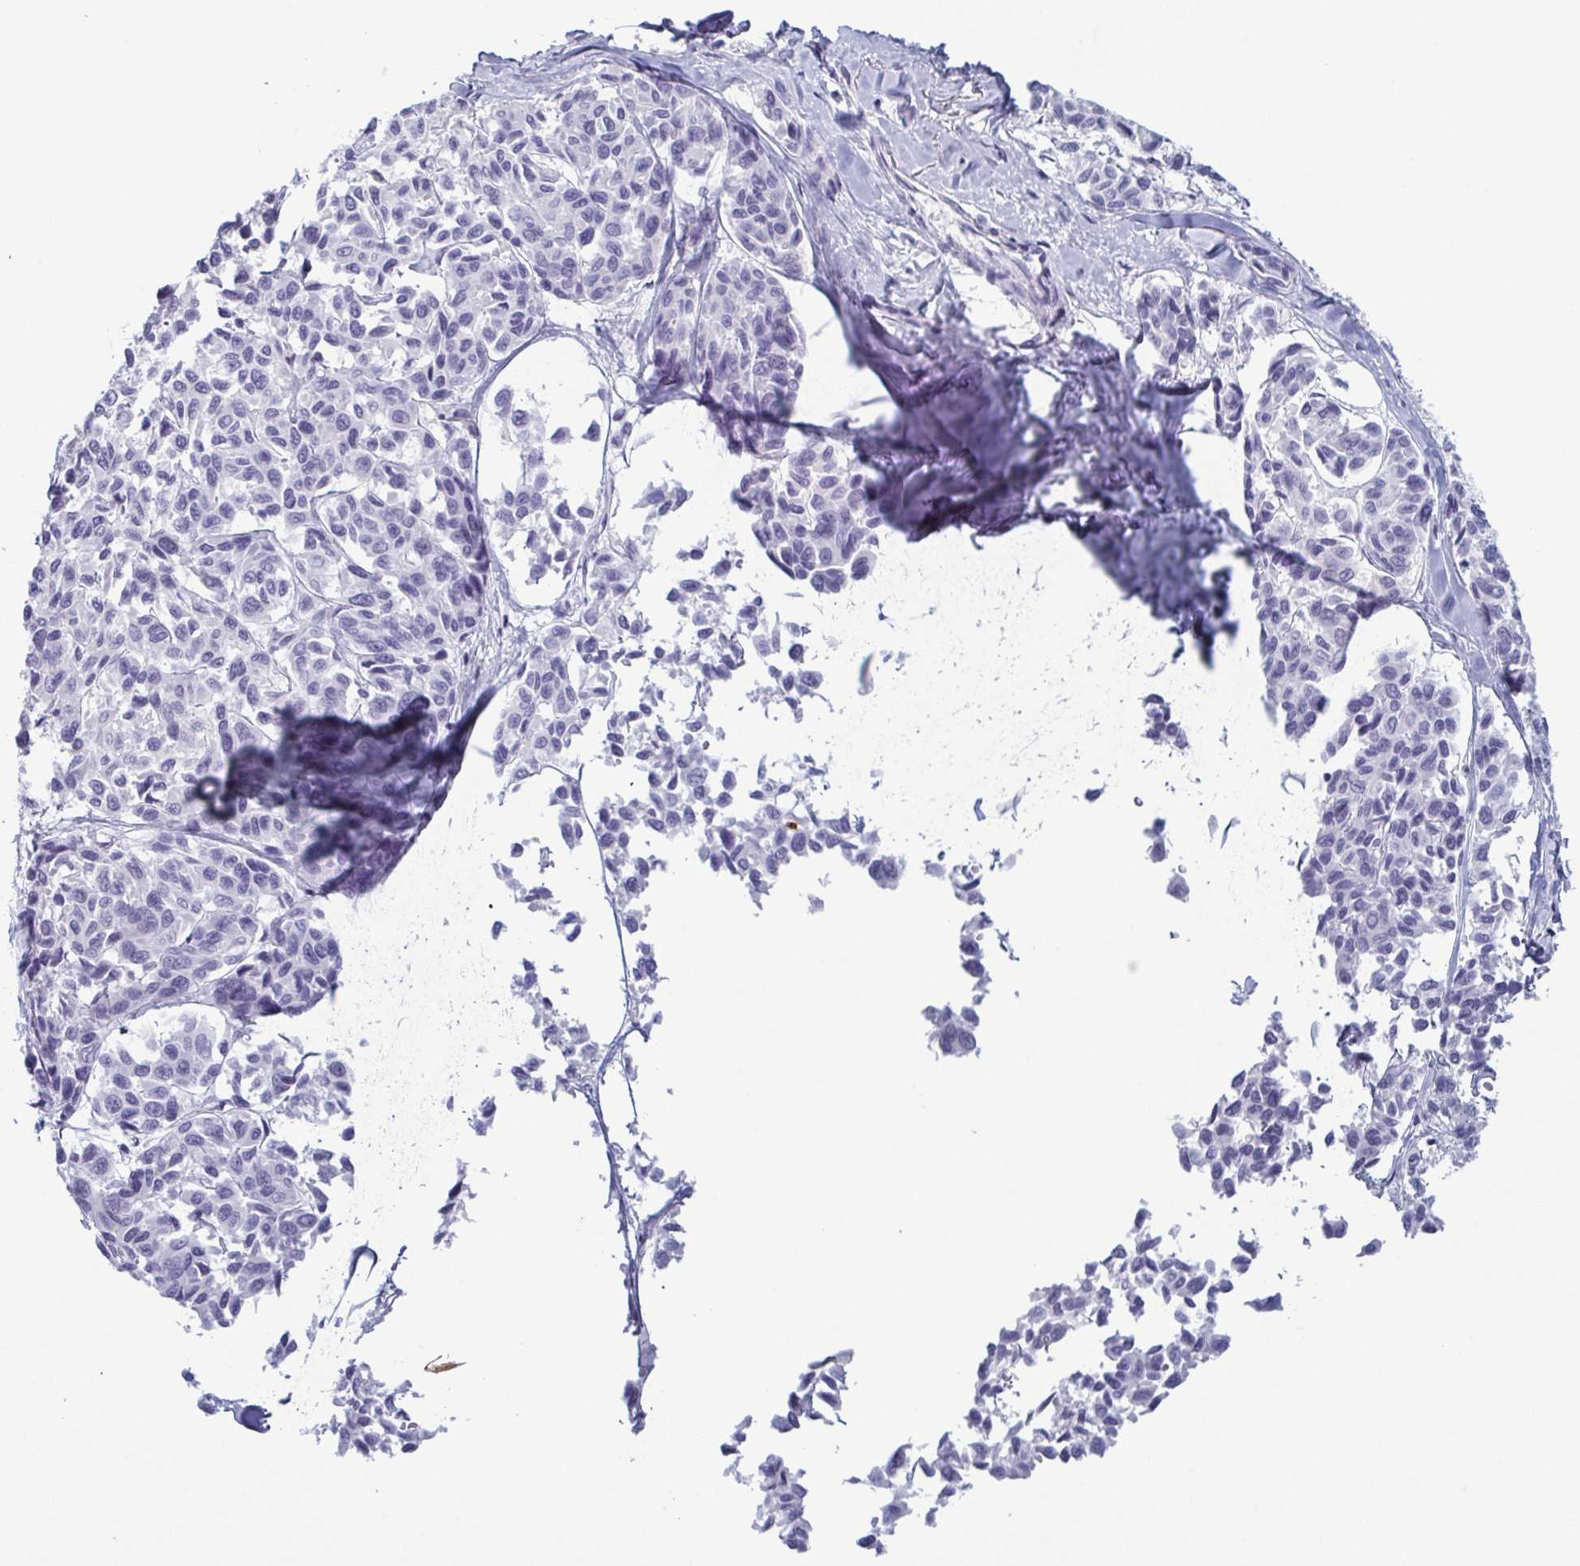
{"staining": {"intensity": "negative", "quantity": "none", "location": "none"}, "tissue": "melanoma", "cell_type": "Tumor cells", "image_type": "cancer", "snomed": [{"axis": "morphology", "description": "Malignant melanoma, NOS"}, {"axis": "topography", "description": "Skin"}], "caption": "Tumor cells are negative for brown protein staining in malignant melanoma.", "gene": "KRT10", "patient": {"sex": "female", "age": 66}}